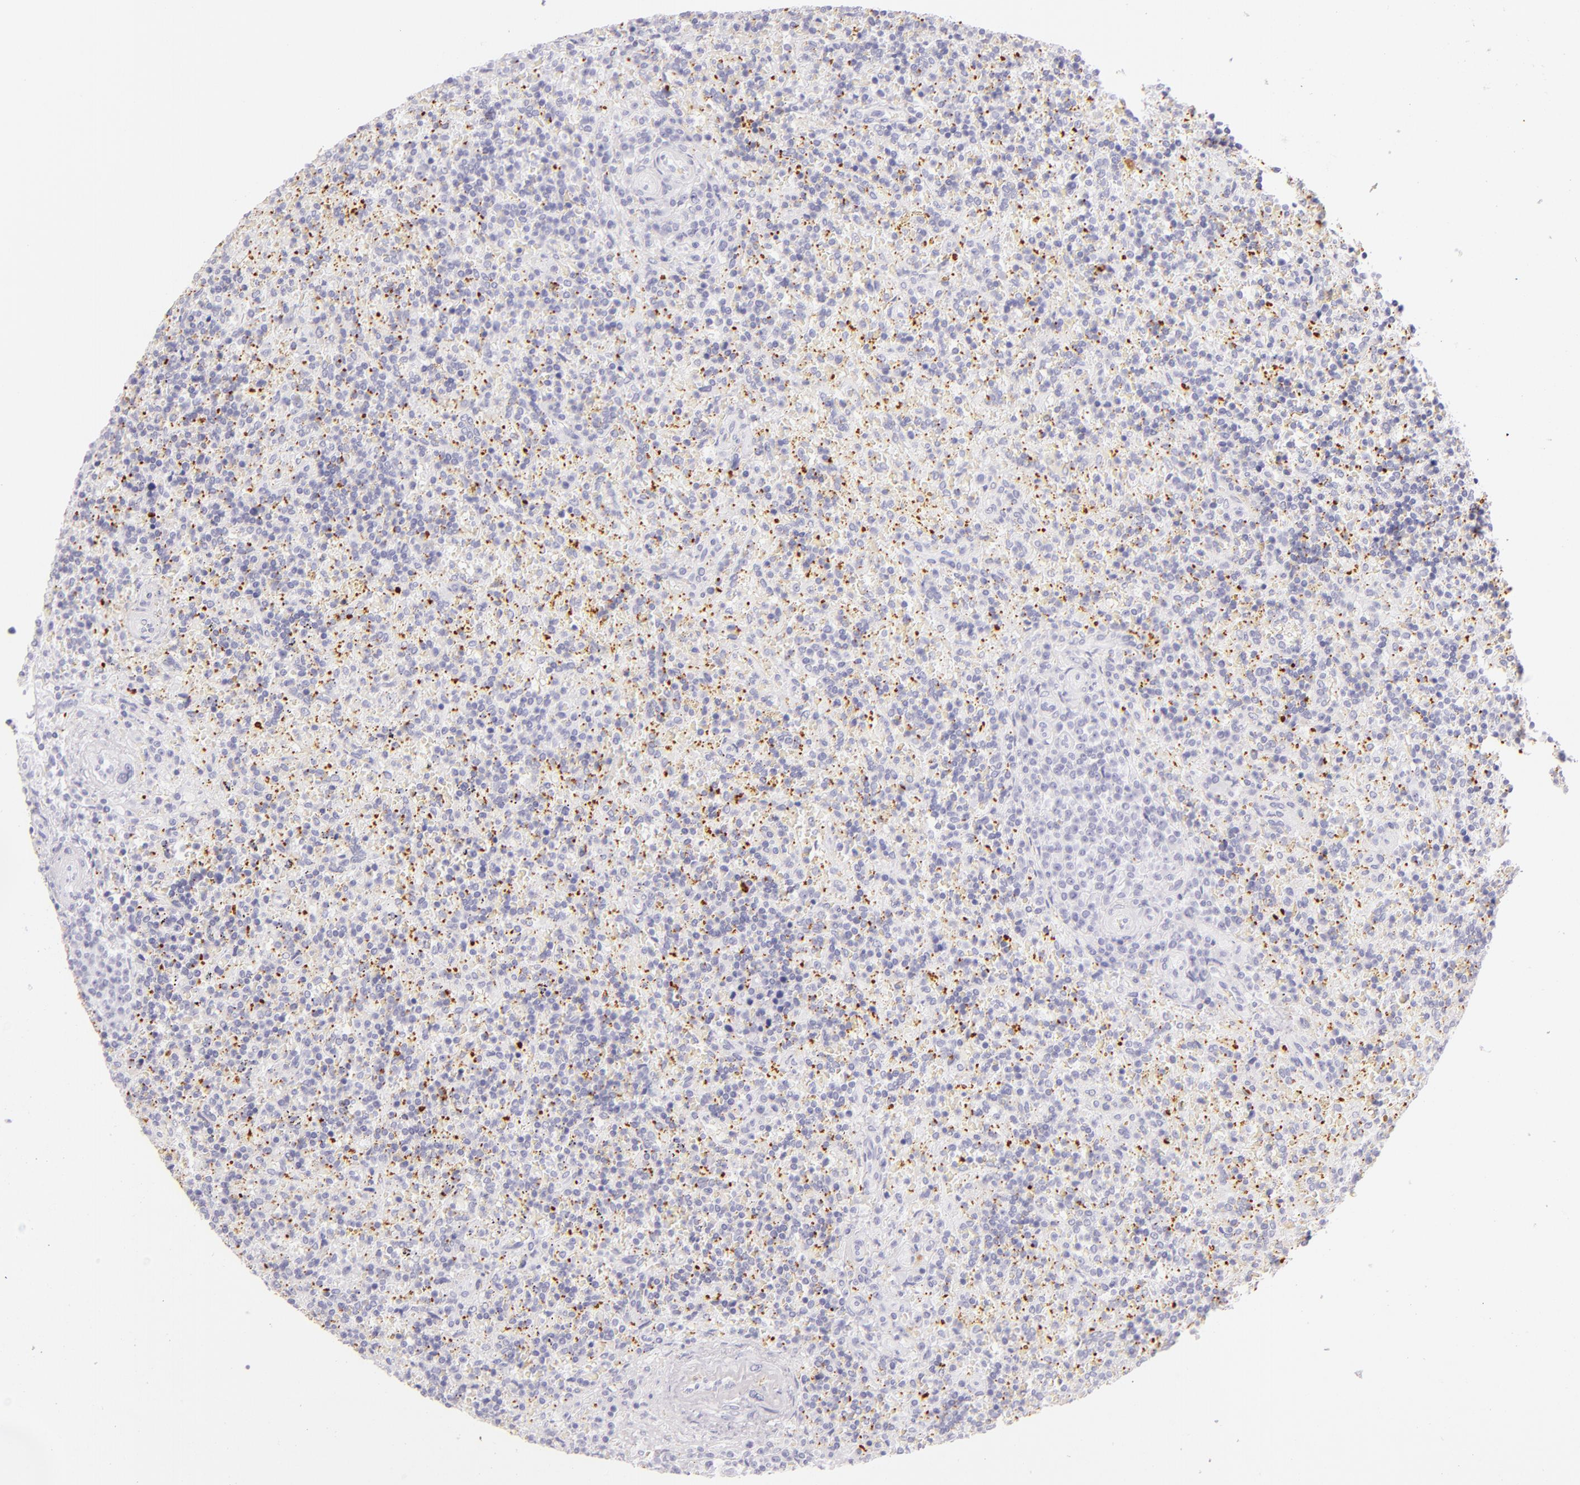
{"staining": {"intensity": "negative", "quantity": "none", "location": "none"}, "tissue": "lymphoma", "cell_type": "Tumor cells", "image_type": "cancer", "snomed": [{"axis": "morphology", "description": "Malignant lymphoma, non-Hodgkin's type, Low grade"}, {"axis": "topography", "description": "Spleen"}], "caption": "Lymphoma was stained to show a protein in brown. There is no significant expression in tumor cells.", "gene": "SELP", "patient": {"sex": "male", "age": 67}}